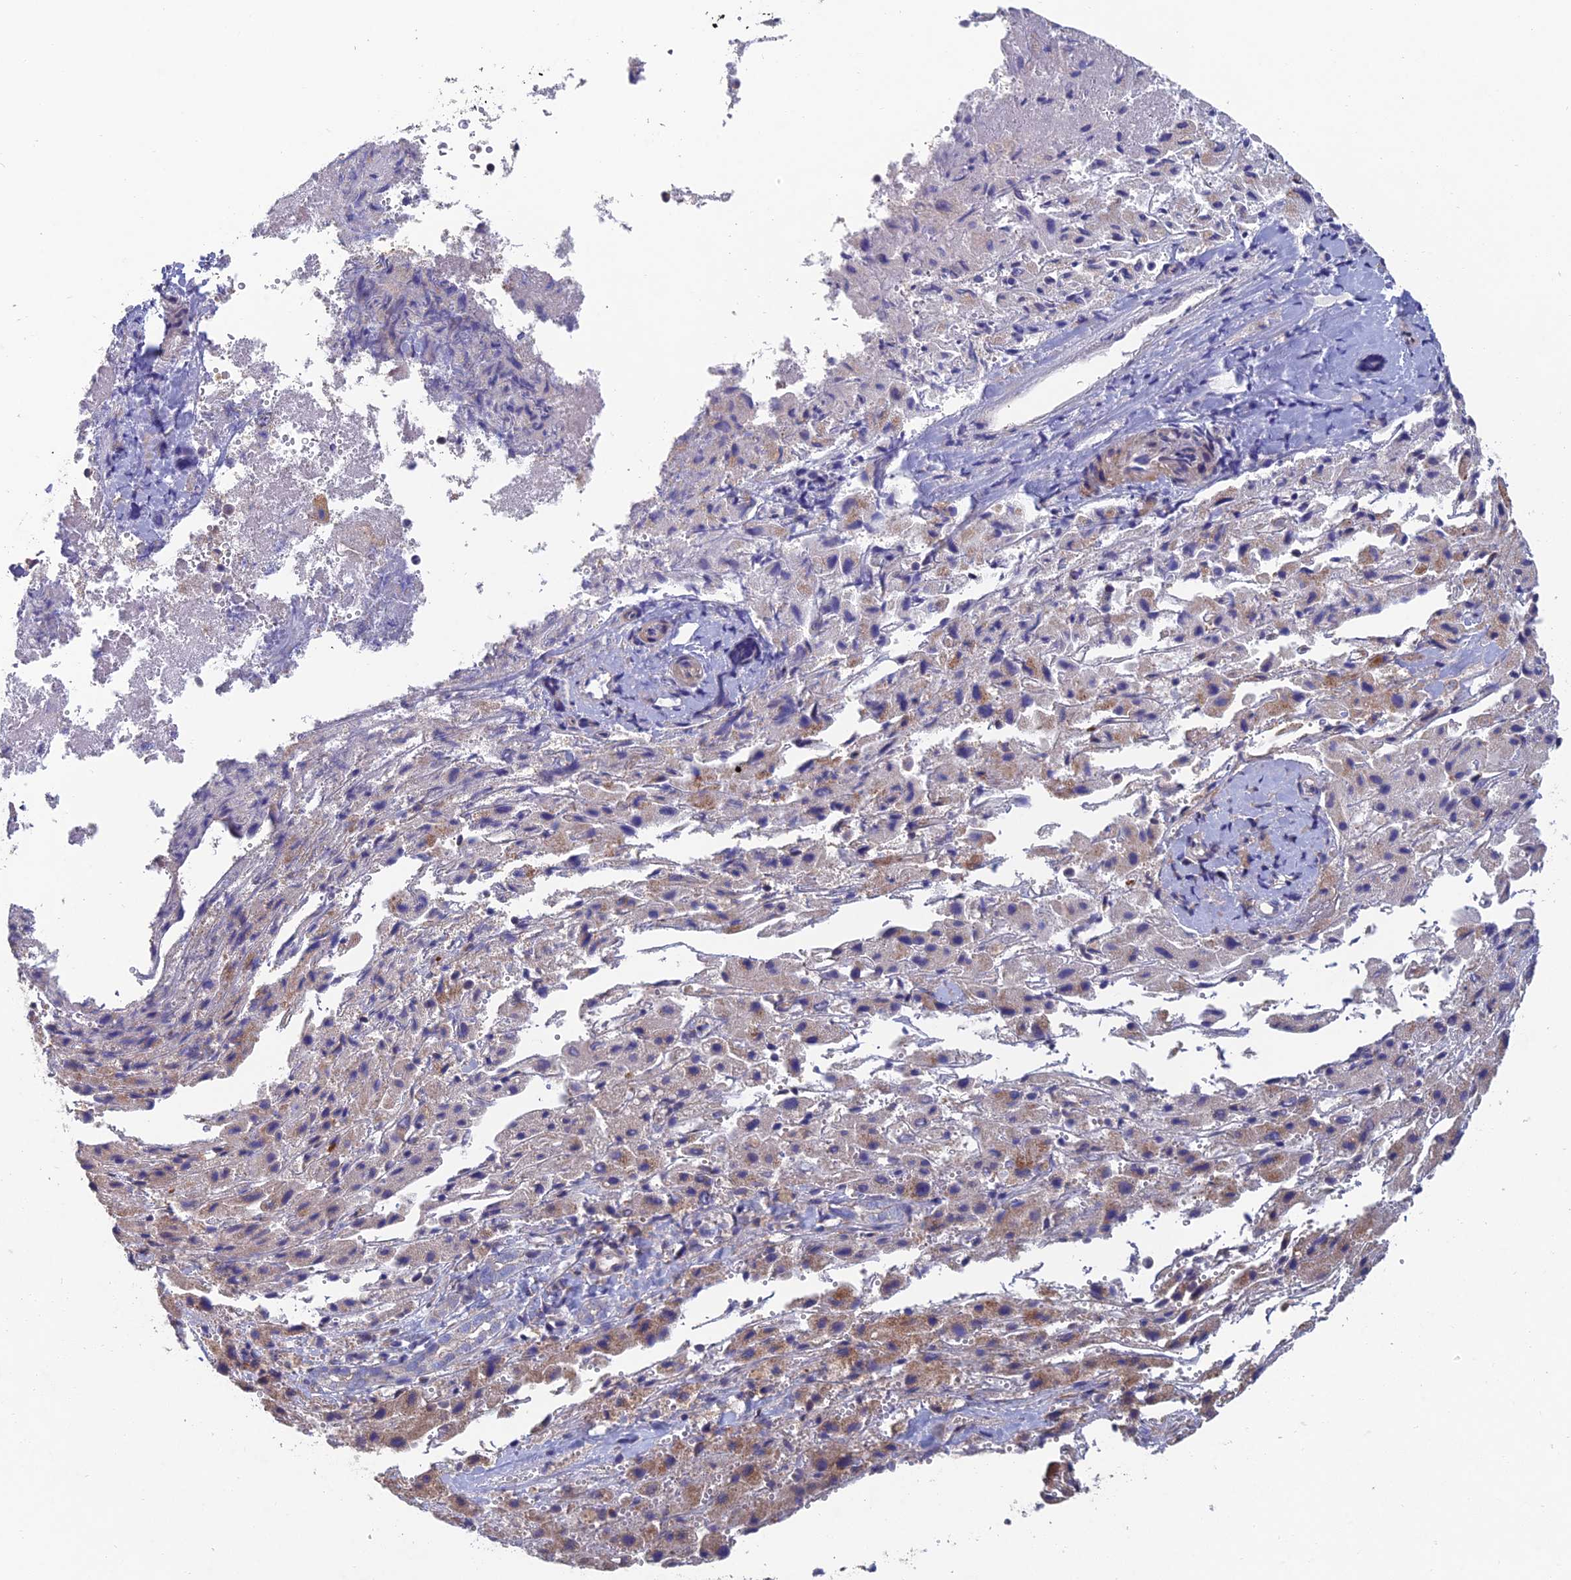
{"staining": {"intensity": "weak", "quantity": "<25%", "location": "cytoplasmic/membranous"}, "tissue": "liver cancer", "cell_type": "Tumor cells", "image_type": "cancer", "snomed": [{"axis": "morphology", "description": "Carcinoma, Hepatocellular, NOS"}, {"axis": "topography", "description": "Liver"}], "caption": "IHC image of neoplastic tissue: human liver hepatocellular carcinoma stained with DAB (3,3'-diaminobenzidine) reveals no significant protein staining in tumor cells.", "gene": "USP37", "patient": {"sex": "female", "age": 58}}